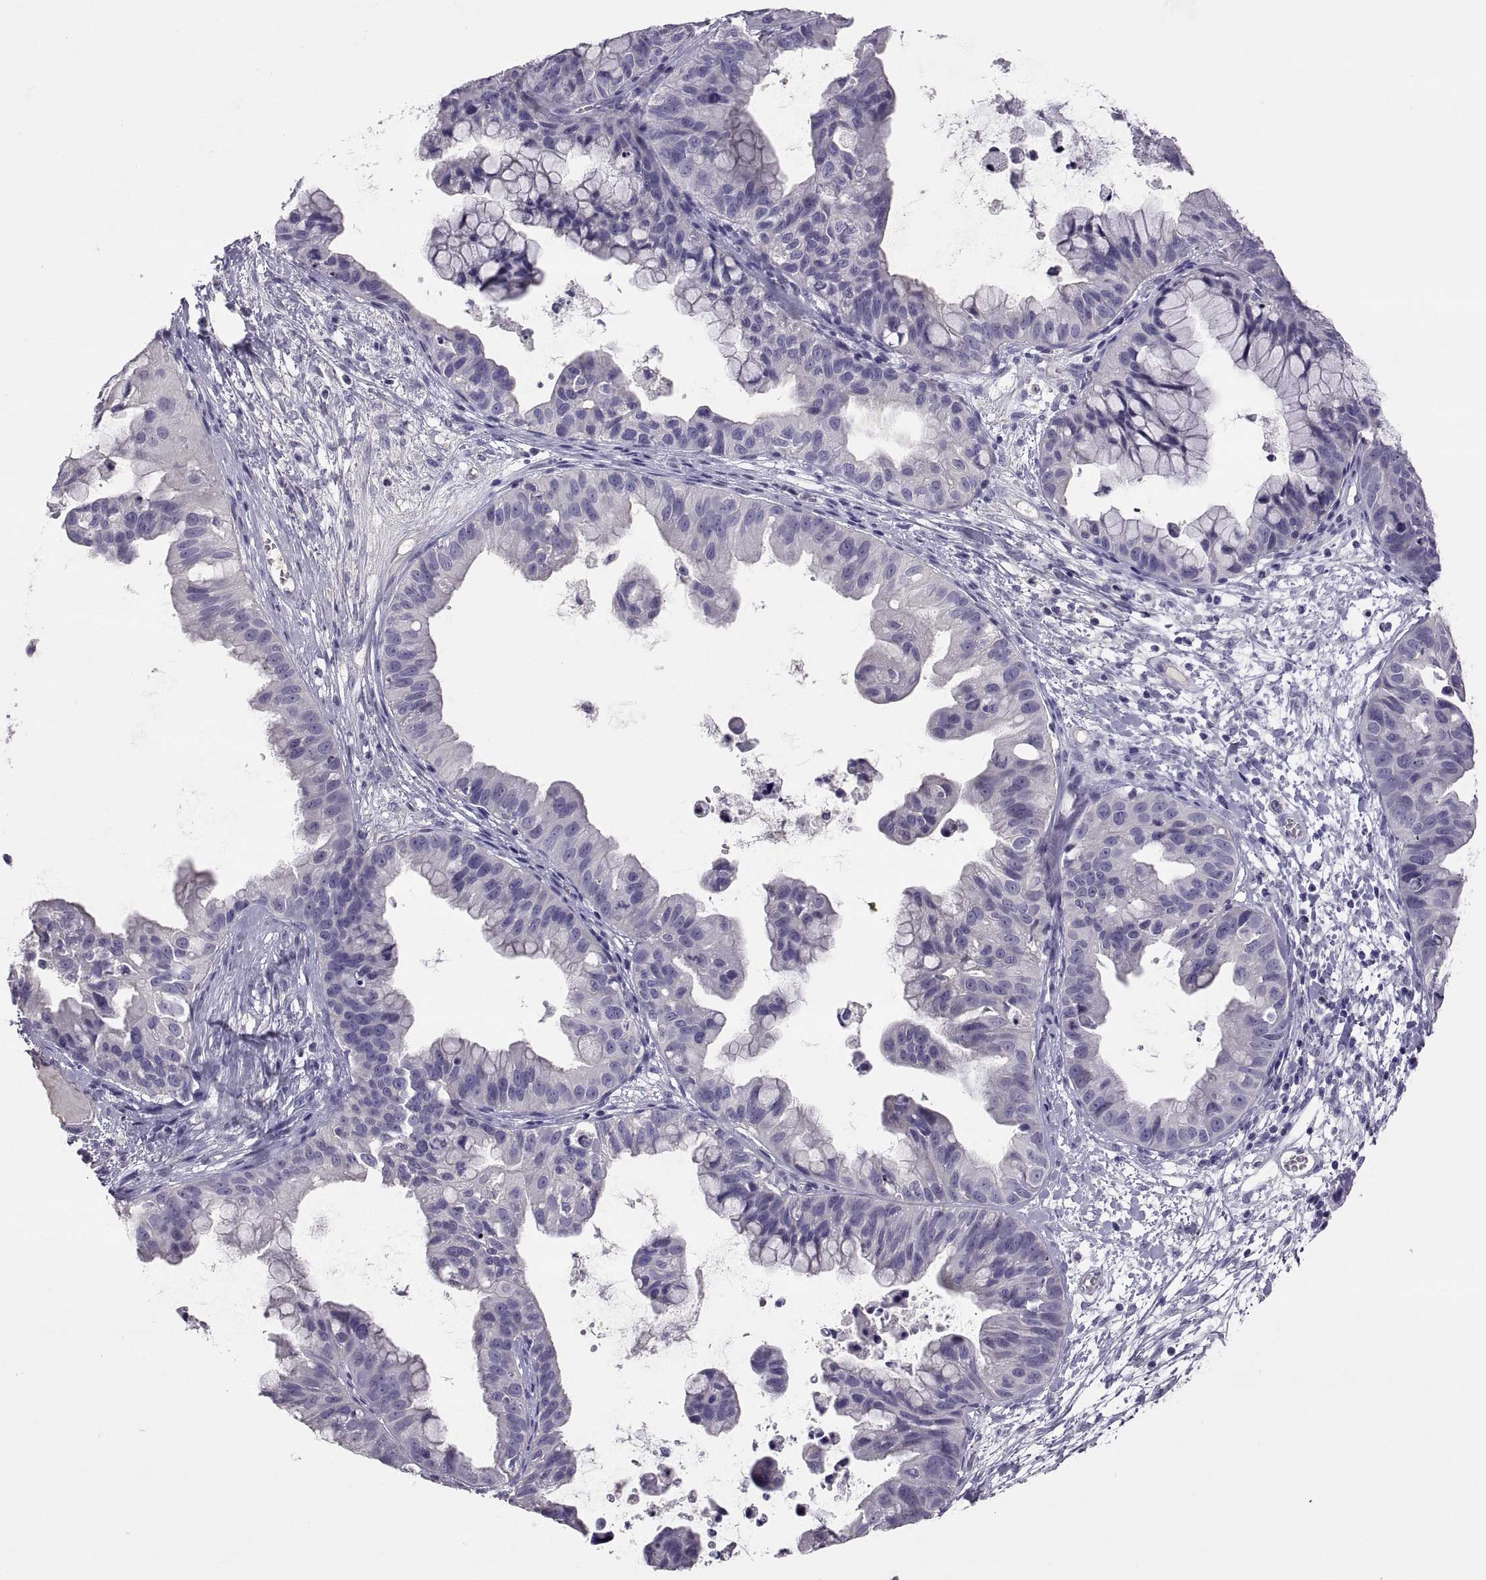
{"staining": {"intensity": "negative", "quantity": "none", "location": "none"}, "tissue": "ovarian cancer", "cell_type": "Tumor cells", "image_type": "cancer", "snomed": [{"axis": "morphology", "description": "Cystadenocarcinoma, mucinous, NOS"}, {"axis": "topography", "description": "Ovary"}], "caption": "There is no significant positivity in tumor cells of ovarian cancer.", "gene": "TBX19", "patient": {"sex": "female", "age": 76}}